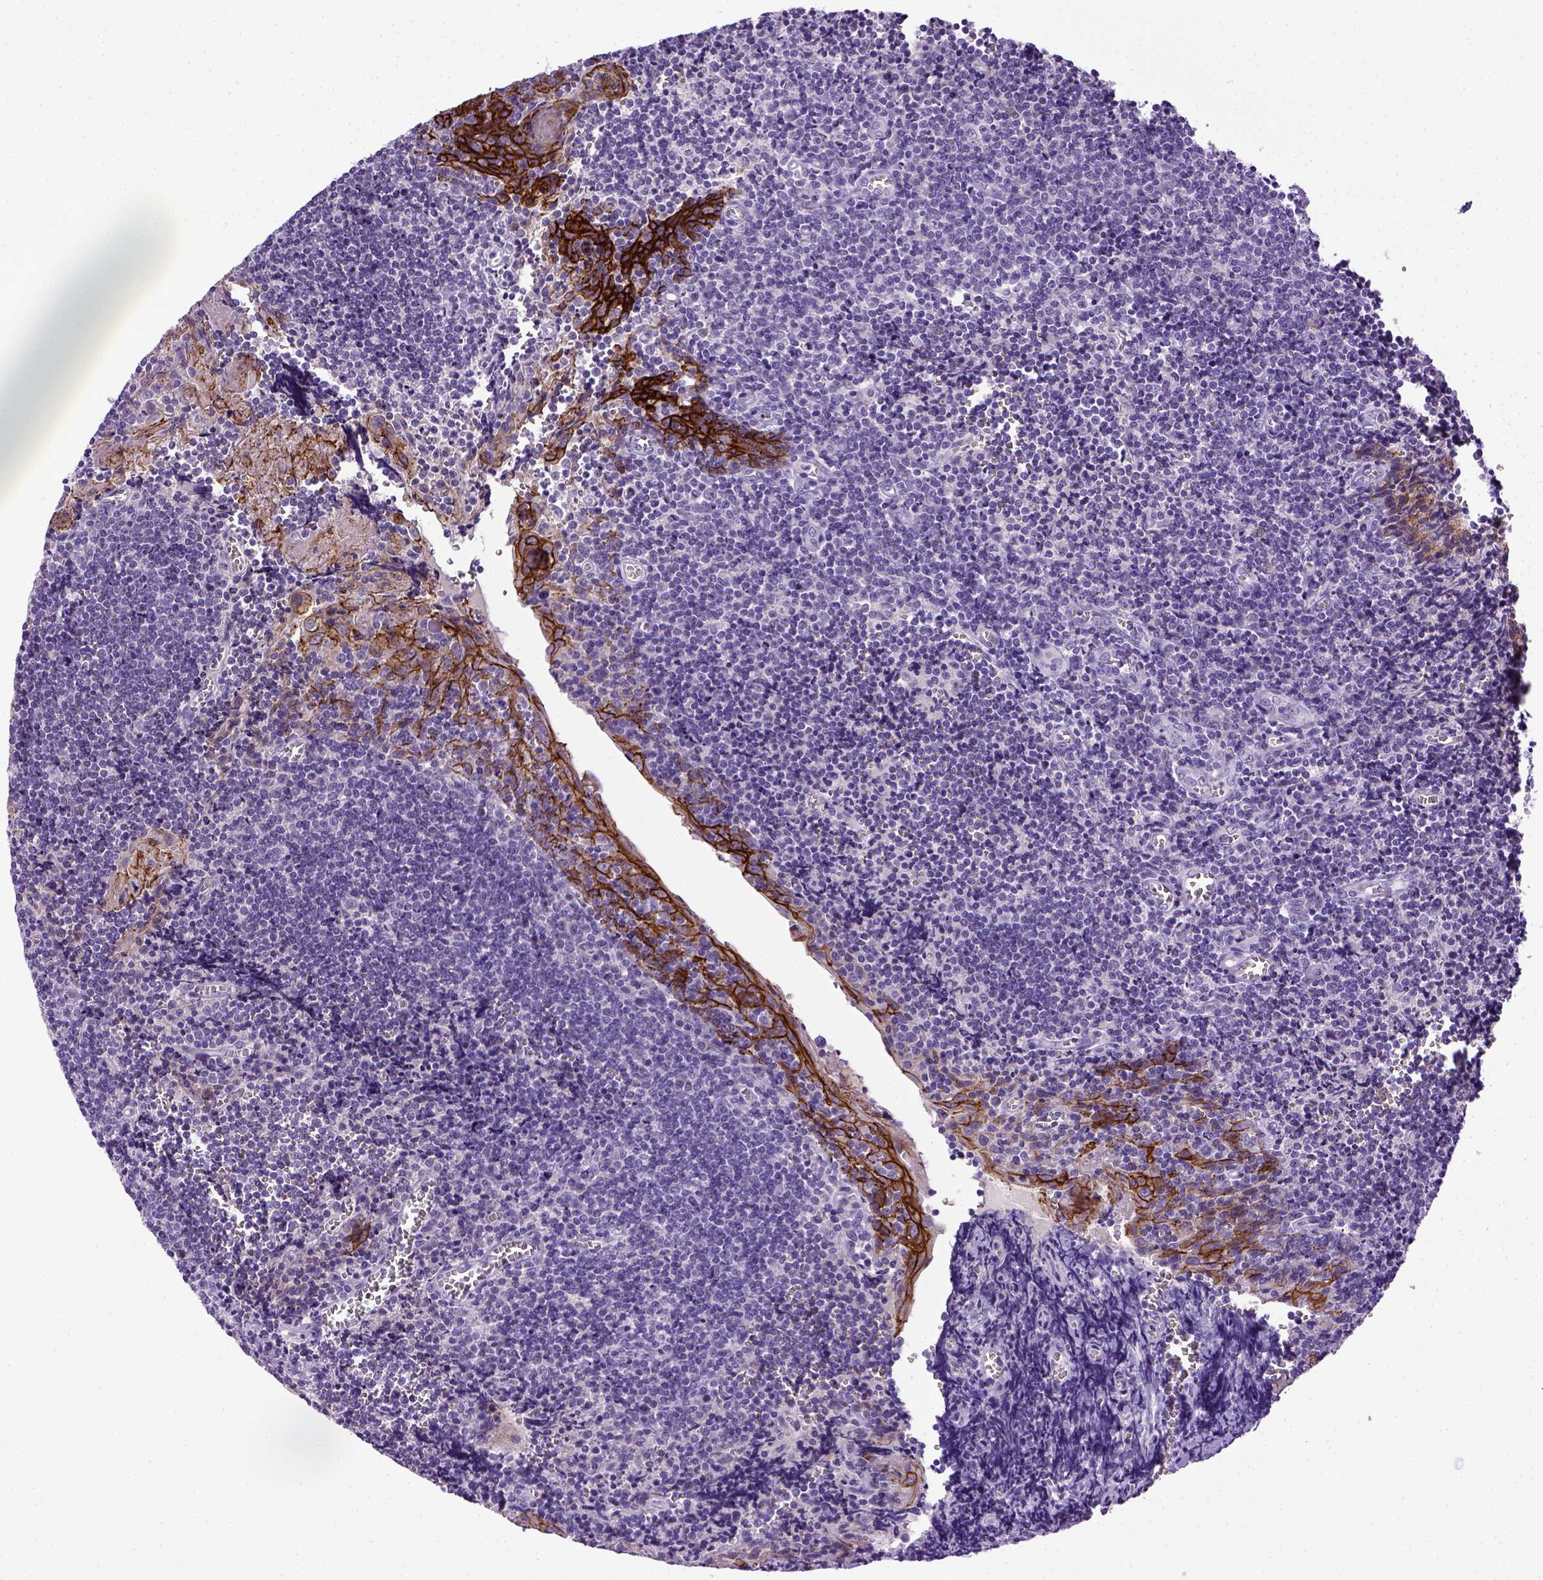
{"staining": {"intensity": "negative", "quantity": "none", "location": "none"}, "tissue": "tonsil", "cell_type": "Germinal center cells", "image_type": "normal", "snomed": [{"axis": "morphology", "description": "Normal tissue, NOS"}, {"axis": "morphology", "description": "Inflammation, NOS"}, {"axis": "topography", "description": "Tonsil"}], "caption": "The photomicrograph demonstrates no staining of germinal center cells in benign tonsil. The staining is performed using DAB (3,3'-diaminobenzidine) brown chromogen with nuclei counter-stained in using hematoxylin.", "gene": "CDH1", "patient": {"sex": "female", "age": 31}}